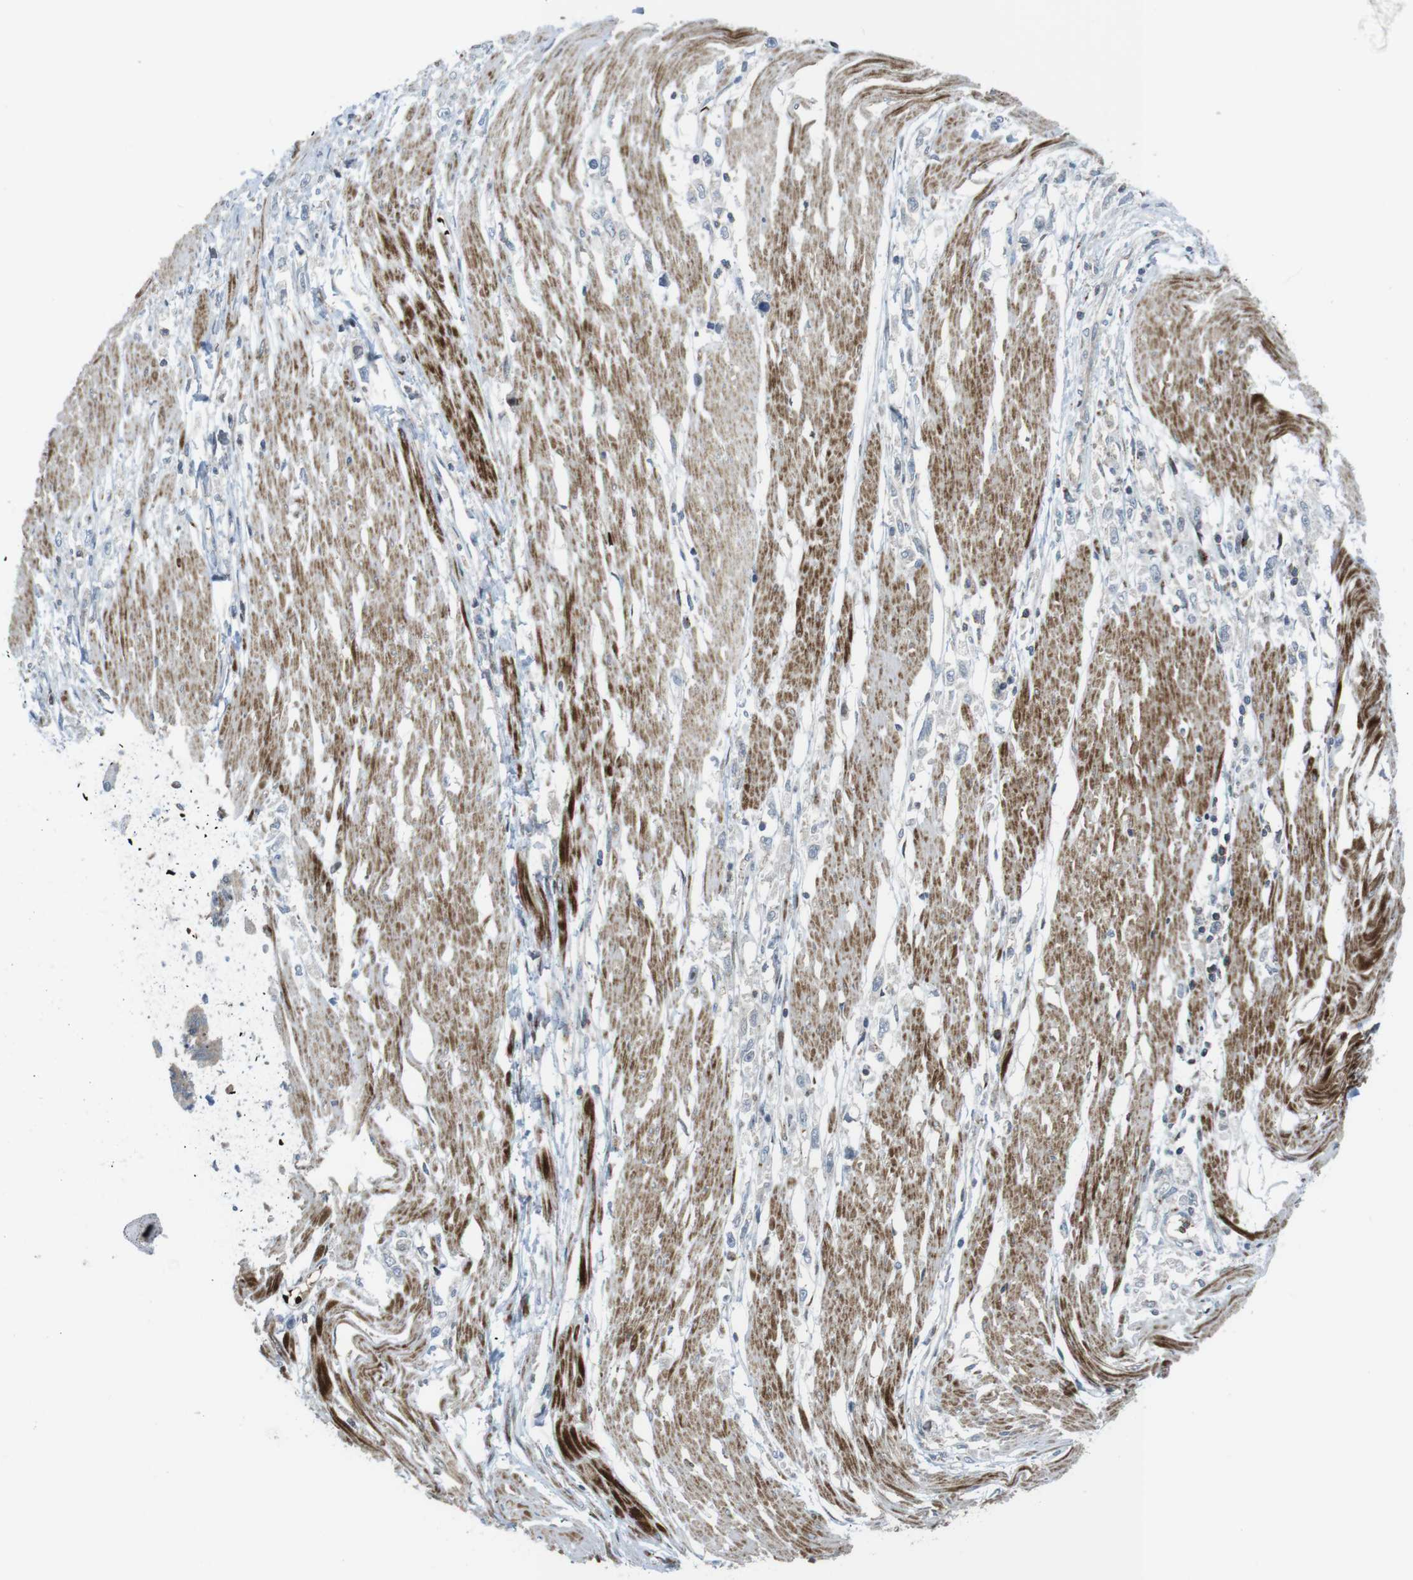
{"staining": {"intensity": "negative", "quantity": "none", "location": "none"}, "tissue": "stomach cancer", "cell_type": "Tumor cells", "image_type": "cancer", "snomed": [{"axis": "morphology", "description": "Adenocarcinoma, NOS"}, {"axis": "topography", "description": "Stomach"}], "caption": "There is no significant staining in tumor cells of stomach adenocarcinoma.", "gene": "CUL7", "patient": {"sex": "female", "age": 59}}